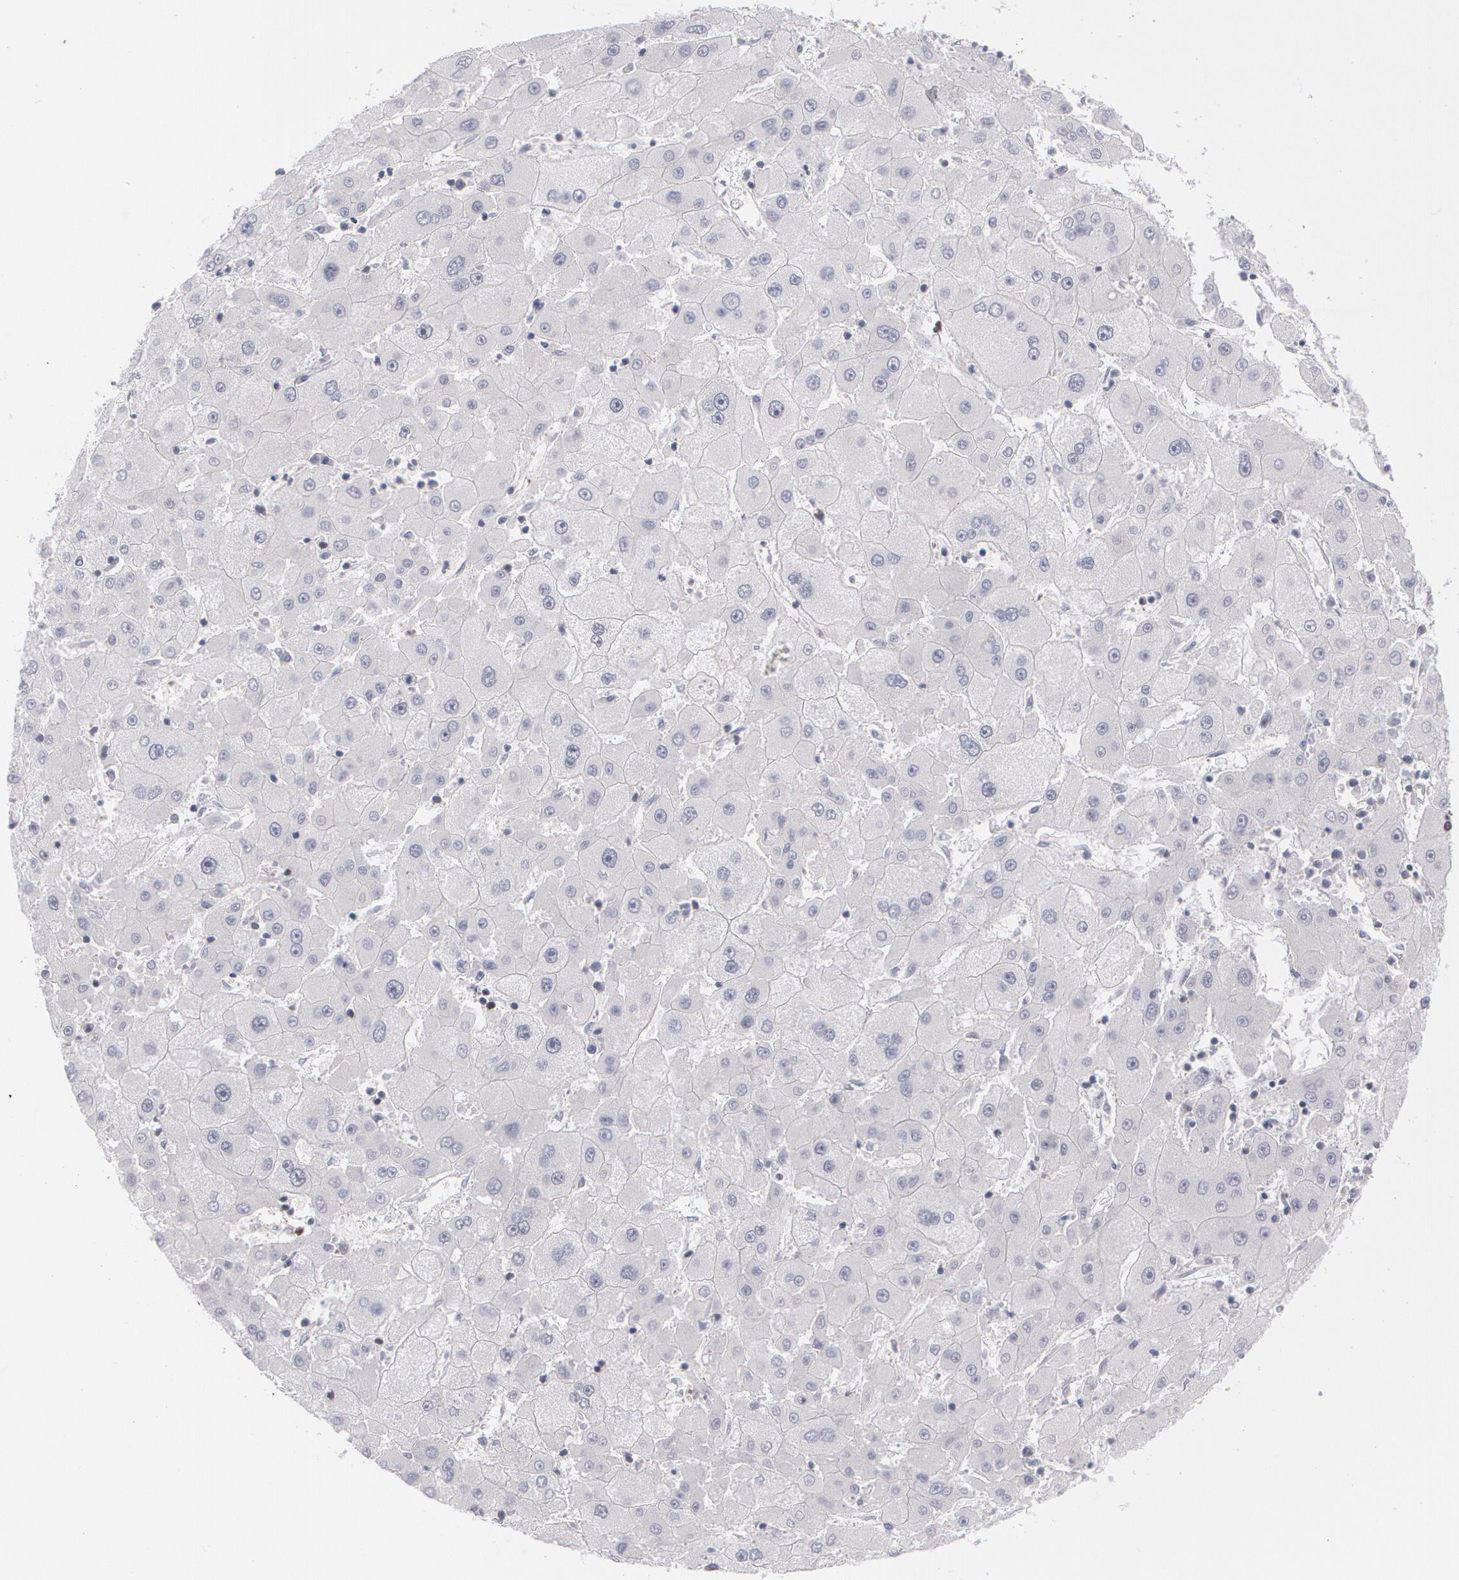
{"staining": {"intensity": "negative", "quantity": "none", "location": "none"}, "tissue": "liver cancer", "cell_type": "Tumor cells", "image_type": "cancer", "snomed": [{"axis": "morphology", "description": "Carcinoma, Hepatocellular, NOS"}, {"axis": "topography", "description": "Liver"}], "caption": "Immunohistochemistry photomicrograph of liver cancer stained for a protein (brown), which displays no expression in tumor cells. Nuclei are stained in blue.", "gene": "MCL1", "patient": {"sex": "male", "age": 72}}